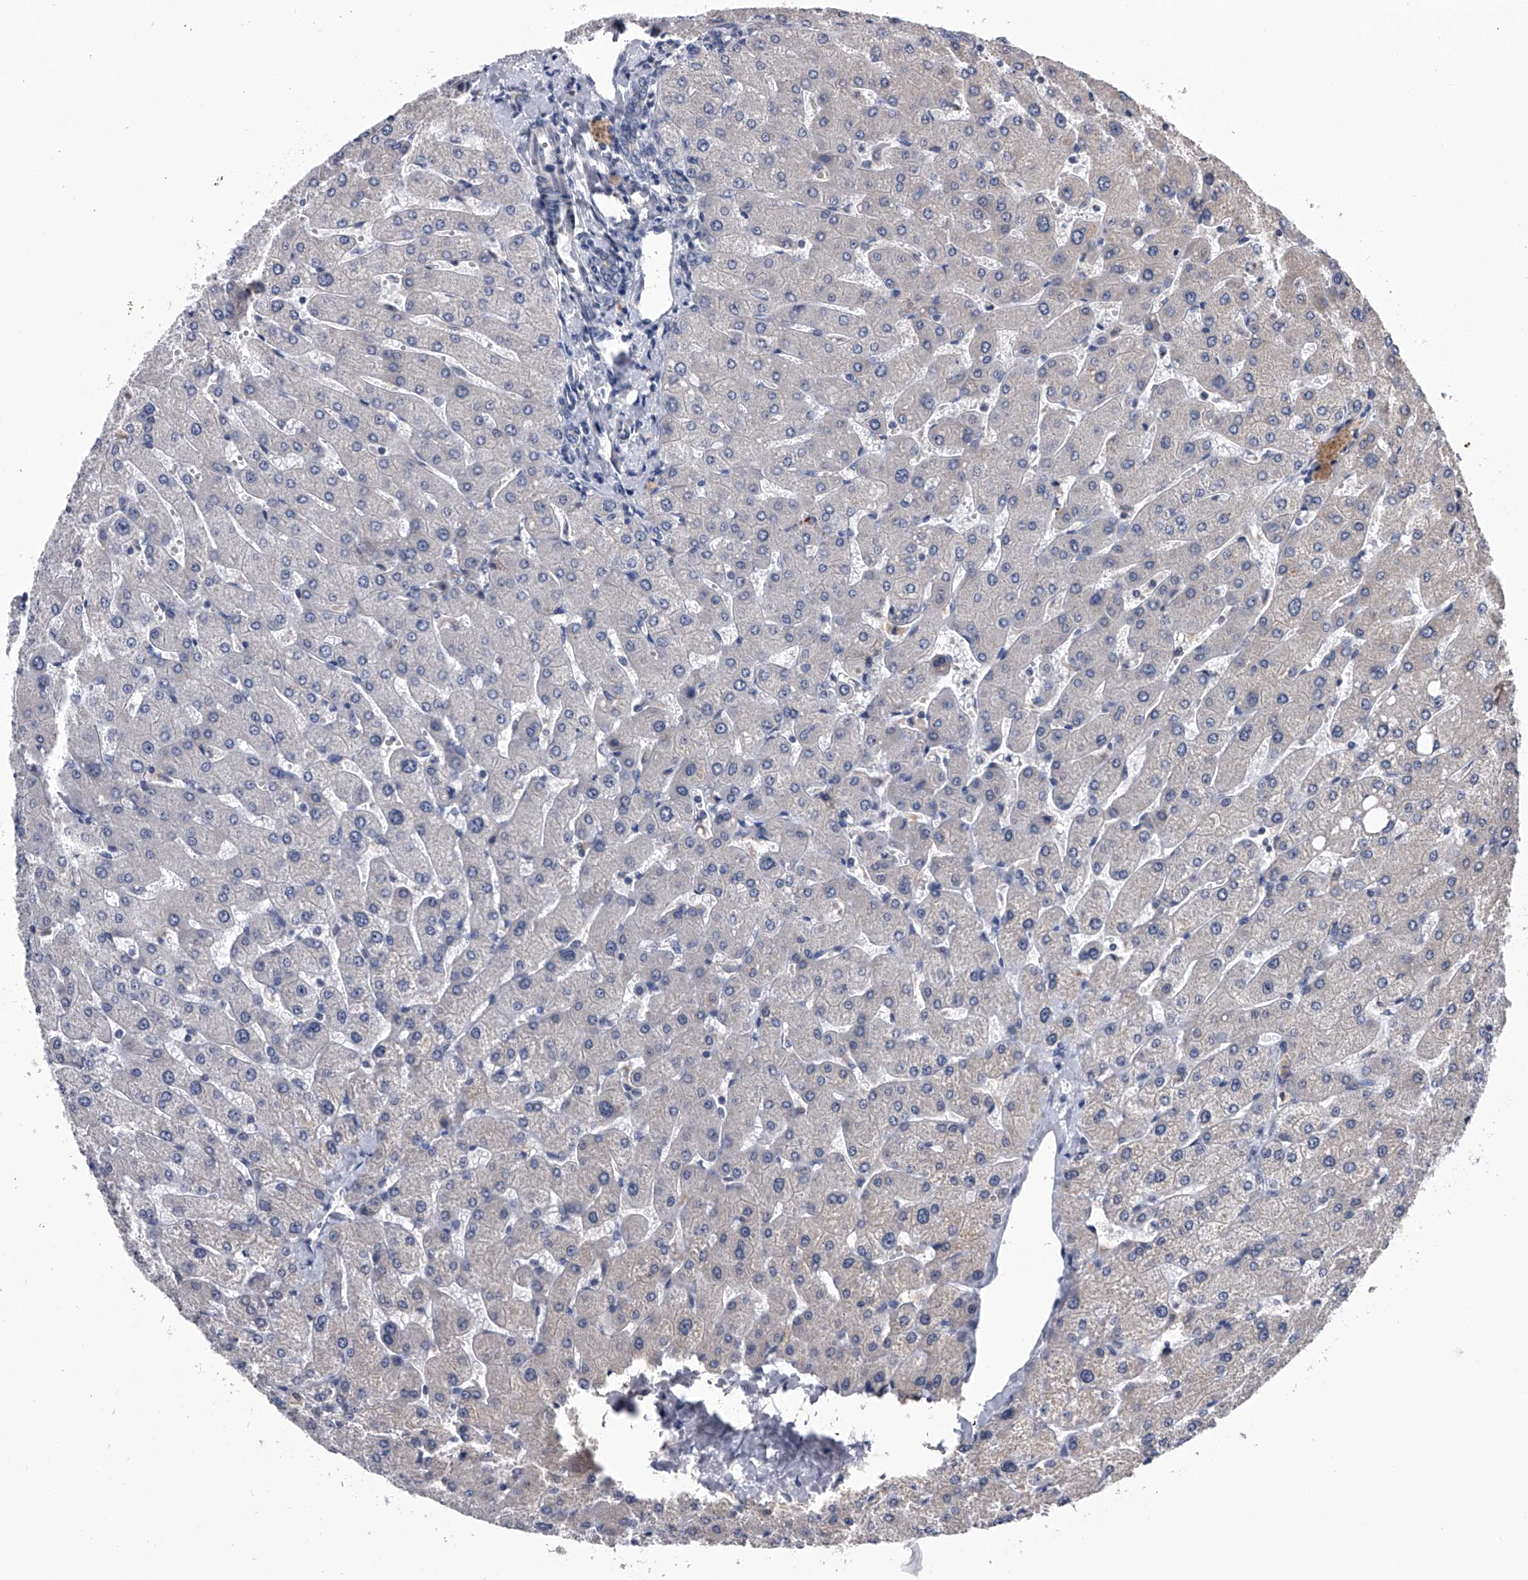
{"staining": {"intensity": "negative", "quantity": "none", "location": "none"}, "tissue": "liver", "cell_type": "Cholangiocytes", "image_type": "normal", "snomed": [{"axis": "morphology", "description": "Normal tissue, NOS"}, {"axis": "topography", "description": "Liver"}], "caption": "An immunohistochemistry (IHC) image of normal liver is shown. There is no staining in cholangiocytes of liver.", "gene": "EFCAB7", "patient": {"sex": "male", "age": 55}}